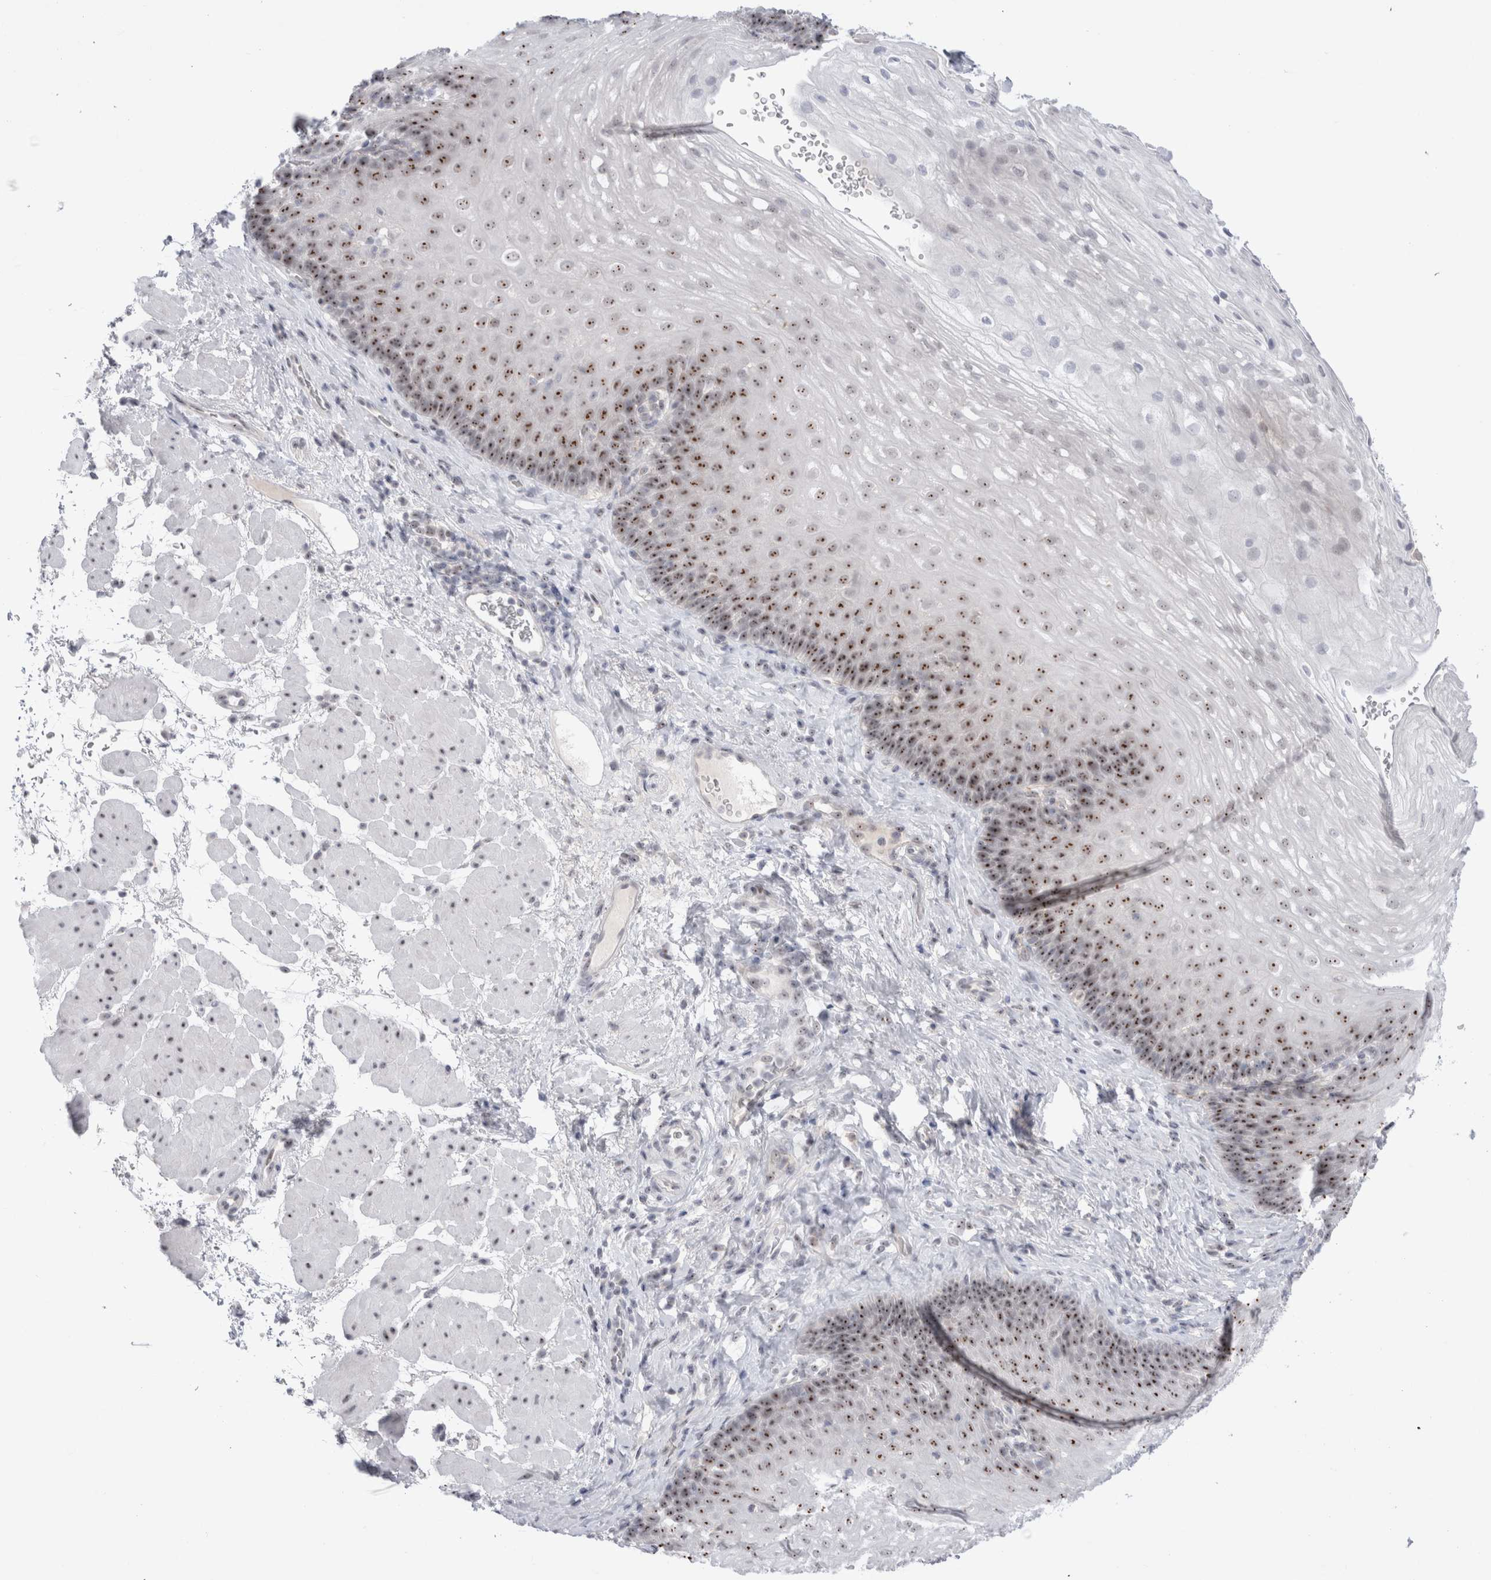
{"staining": {"intensity": "moderate", "quantity": "25%-75%", "location": "nuclear"}, "tissue": "esophagus", "cell_type": "Squamous epithelial cells", "image_type": "normal", "snomed": [{"axis": "morphology", "description": "Normal tissue, NOS"}, {"axis": "topography", "description": "Esophagus"}], "caption": "High-power microscopy captured an immunohistochemistry micrograph of normal esophagus, revealing moderate nuclear staining in approximately 25%-75% of squamous epithelial cells.", "gene": "CERS5", "patient": {"sex": "female", "age": 66}}